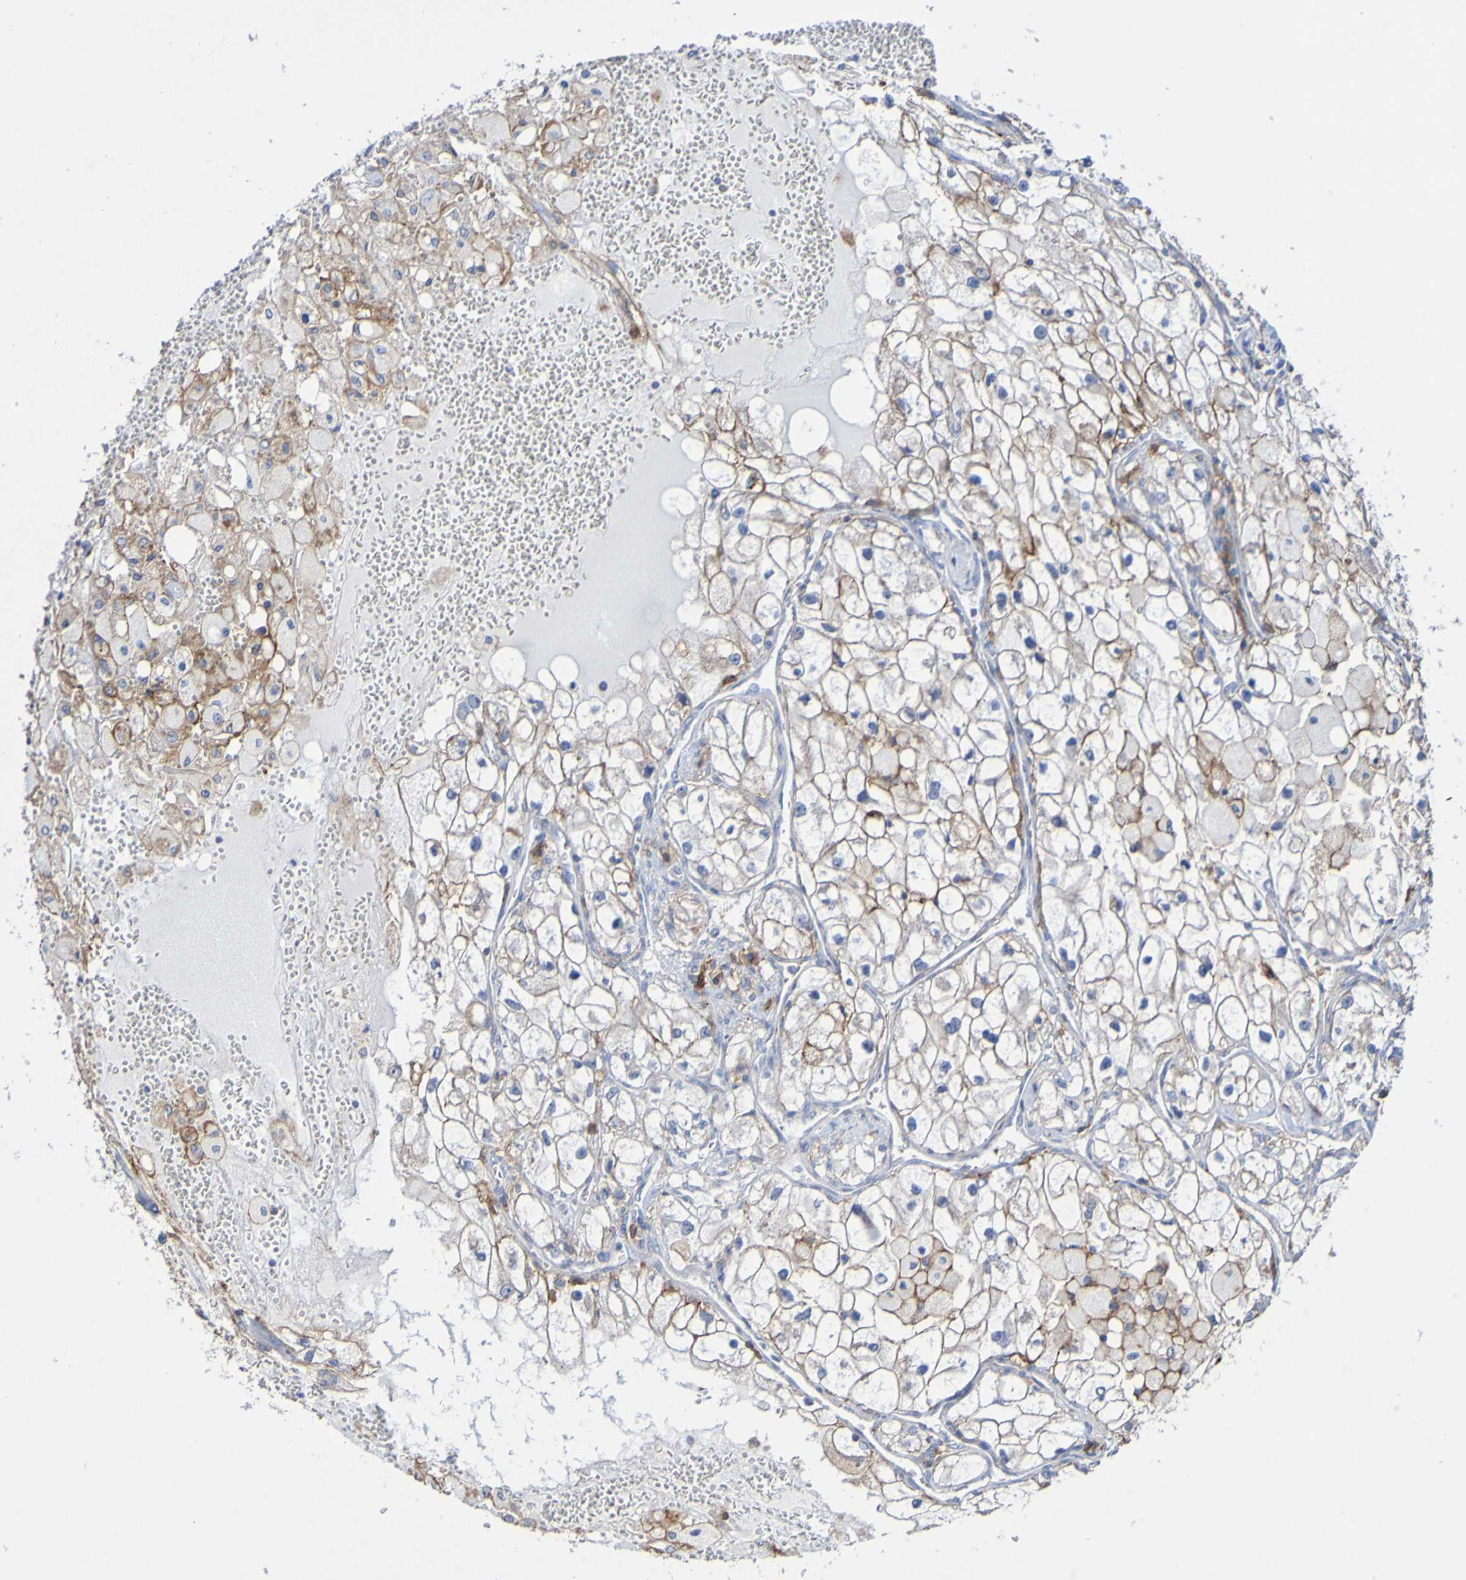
{"staining": {"intensity": "moderate", "quantity": ">75%", "location": "cytoplasmic/membranous"}, "tissue": "renal cancer", "cell_type": "Tumor cells", "image_type": "cancer", "snomed": [{"axis": "morphology", "description": "Adenocarcinoma, NOS"}, {"axis": "topography", "description": "Kidney"}], "caption": "Moderate cytoplasmic/membranous protein staining is identified in about >75% of tumor cells in adenocarcinoma (renal). (Stains: DAB (3,3'-diaminobenzidine) in brown, nuclei in blue, Microscopy: brightfield microscopy at high magnification).", "gene": "SLC3A2", "patient": {"sex": "female", "age": 70}}